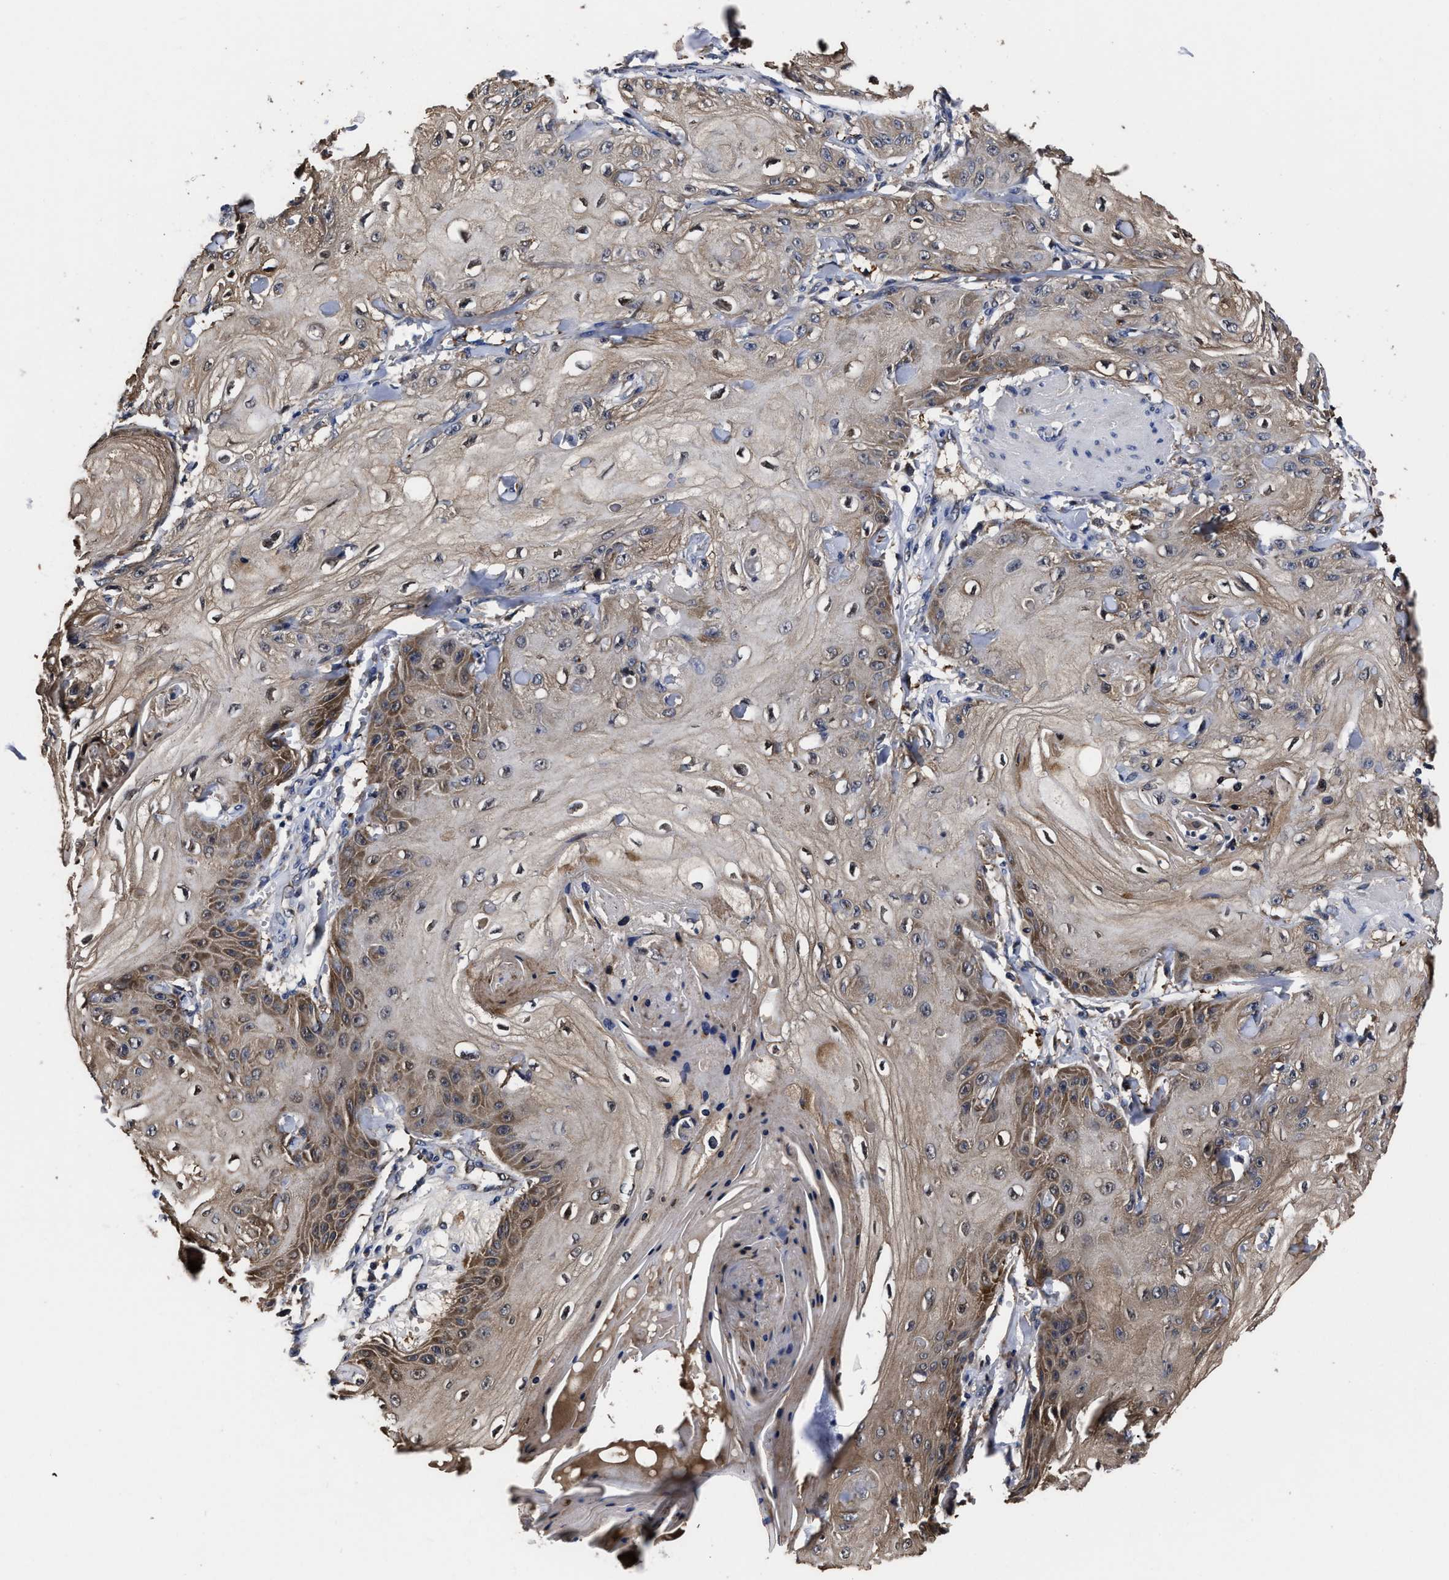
{"staining": {"intensity": "moderate", "quantity": "25%-75%", "location": "cytoplasmic/membranous"}, "tissue": "skin cancer", "cell_type": "Tumor cells", "image_type": "cancer", "snomed": [{"axis": "morphology", "description": "Squamous cell carcinoma, NOS"}, {"axis": "topography", "description": "Skin"}], "caption": "This histopathology image shows immunohistochemistry (IHC) staining of skin cancer, with medium moderate cytoplasmic/membranous positivity in about 25%-75% of tumor cells.", "gene": "SOCS5", "patient": {"sex": "male", "age": 74}}